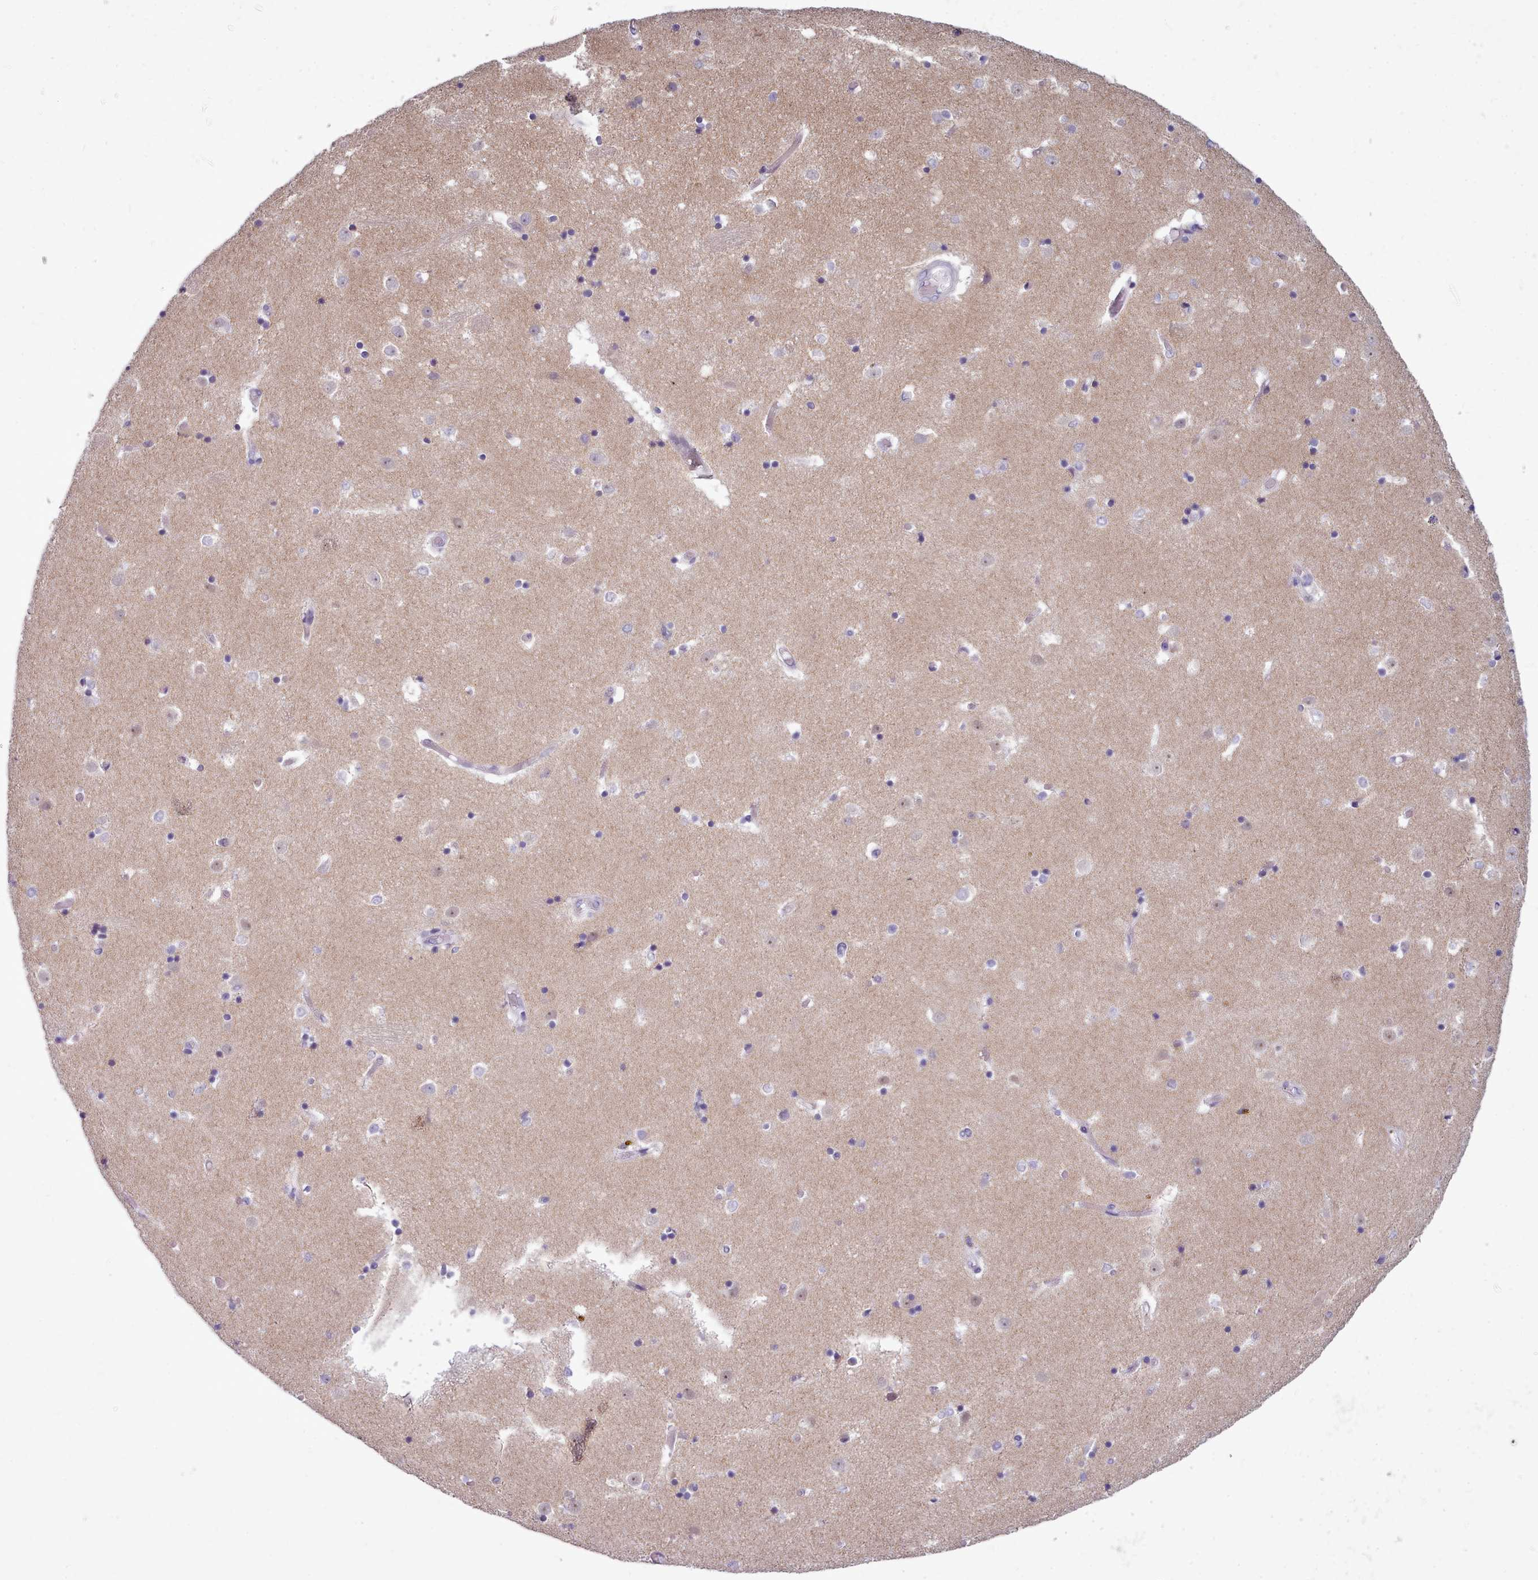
{"staining": {"intensity": "weak", "quantity": "<25%", "location": "cytoplasmic/membranous"}, "tissue": "caudate", "cell_type": "Glial cells", "image_type": "normal", "snomed": [{"axis": "morphology", "description": "Normal tissue, NOS"}, {"axis": "topography", "description": "Lateral ventricle wall"}], "caption": "Glial cells are negative for protein expression in unremarkable human caudate. The staining was performed using DAB (3,3'-diaminobenzidine) to visualize the protein expression in brown, while the nuclei were stained in blue with hematoxylin (Magnification: 20x).", "gene": "MYRFL", "patient": {"sex": "female", "age": 52}}